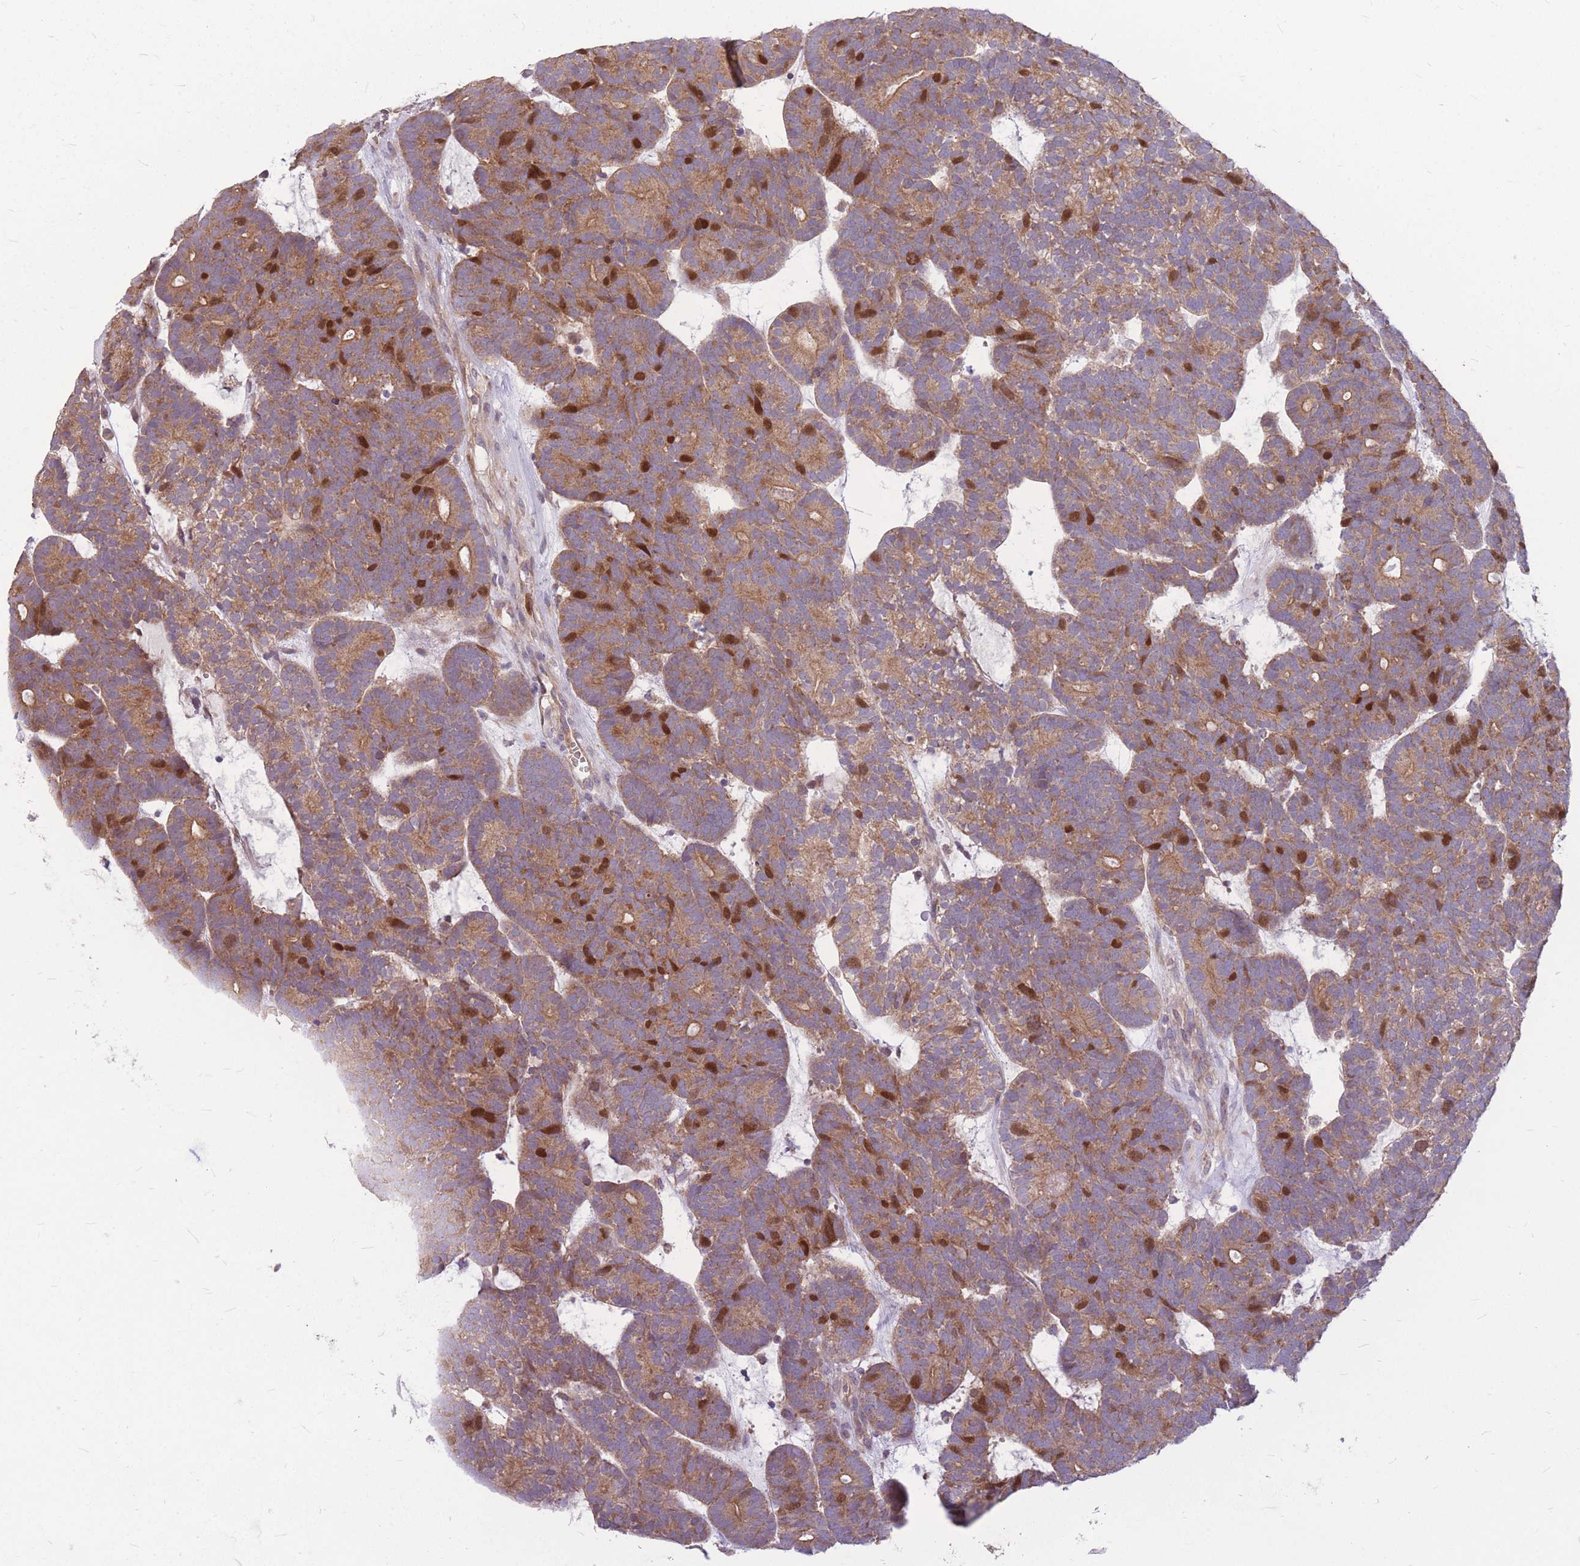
{"staining": {"intensity": "moderate", "quantity": ">75%", "location": "cytoplasmic/membranous,nuclear"}, "tissue": "head and neck cancer", "cell_type": "Tumor cells", "image_type": "cancer", "snomed": [{"axis": "morphology", "description": "Adenocarcinoma, NOS"}, {"axis": "topography", "description": "Head-Neck"}], "caption": "DAB immunohistochemical staining of human adenocarcinoma (head and neck) reveals moderate cytoplasmic/membranous and nuclear protein positivity in about >75% of tumor cells.", "gene": "GMNN", "patient": {"sex": "female", "age": 81}}